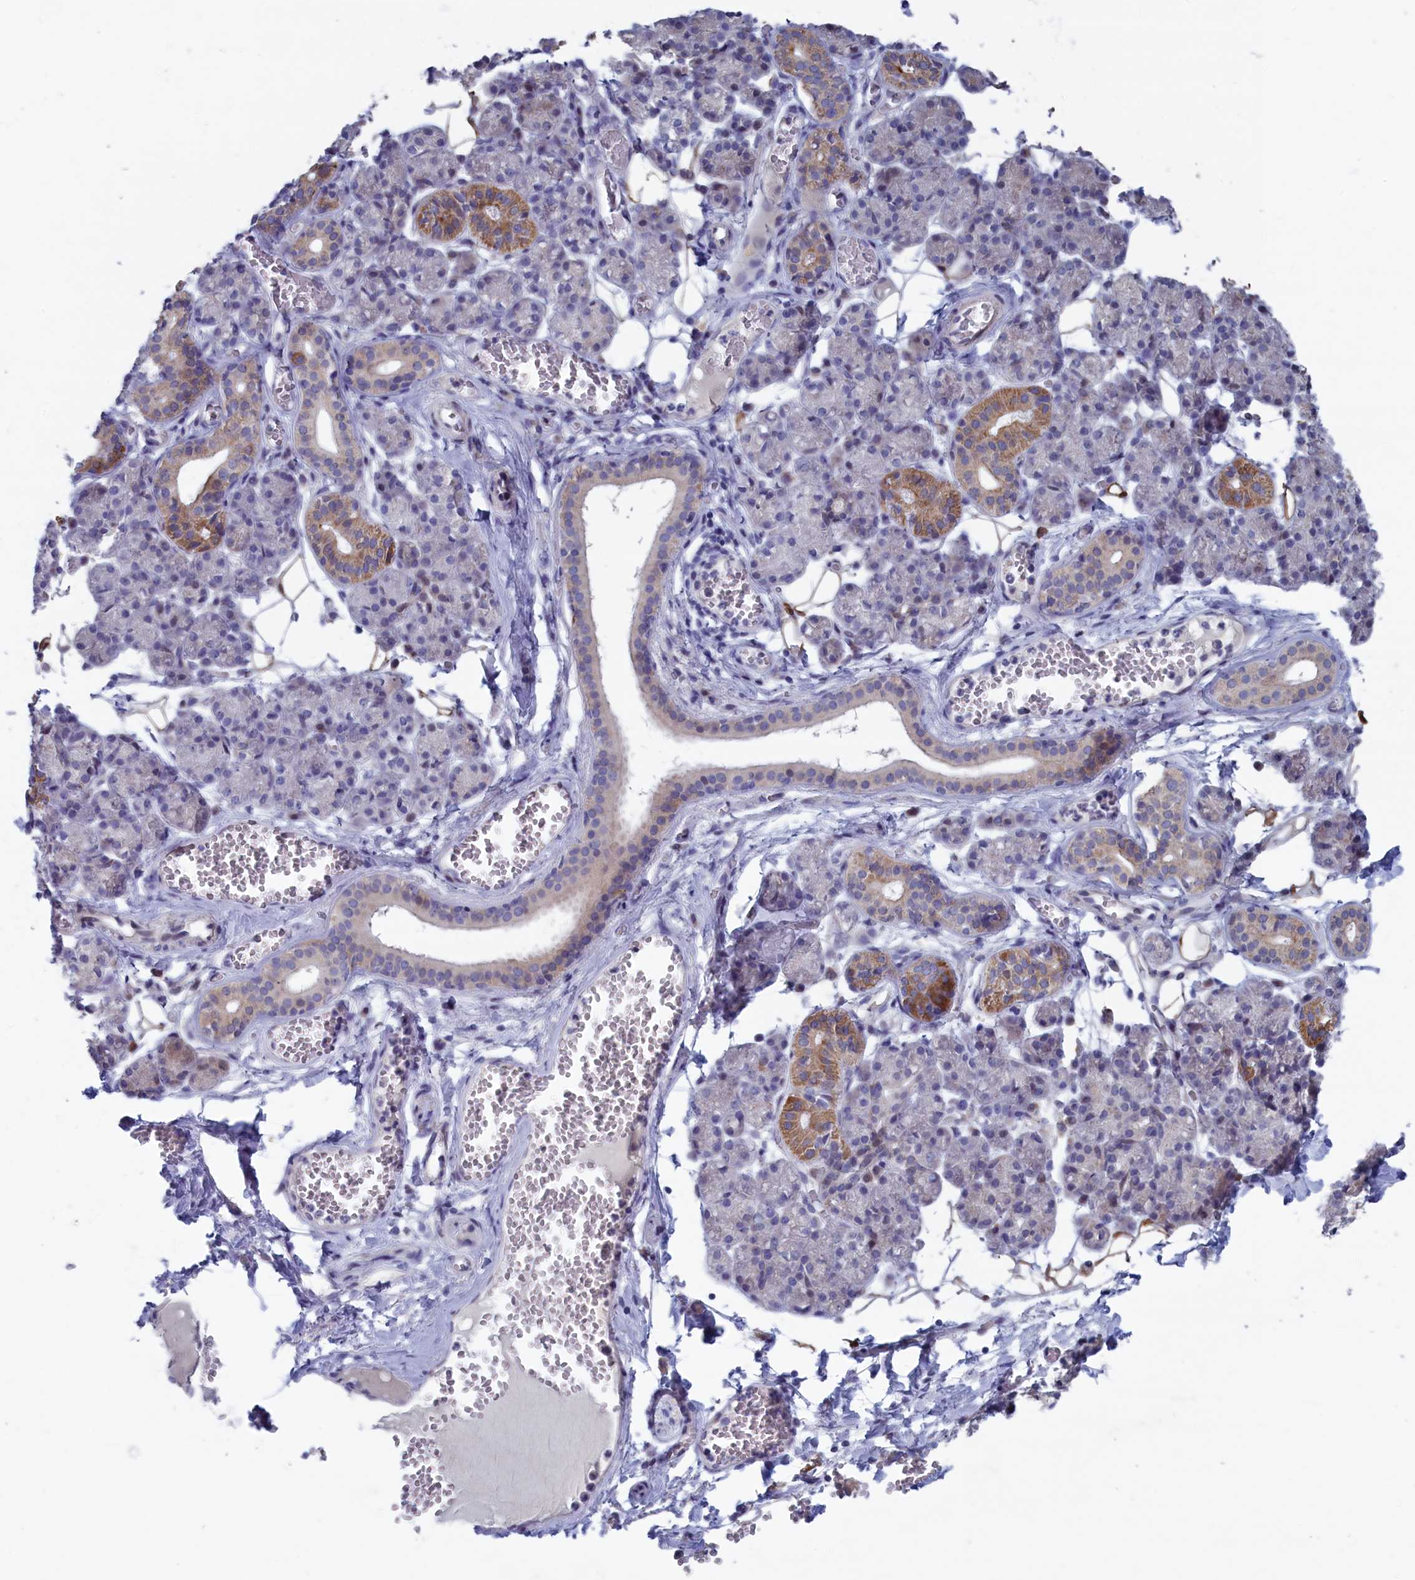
{"staining": {"intensity": "moderate", "quantity": "<25%", "location": "cytoplasmic/membranous"}, "tissue": "salivary gland", "cell_type": "Glandular cells", "image_type": "normal", "snomed": [{"axis": "morphology", "description": "Normal tissue, NOS"}, {"axis": "topography", "description": "Salivary gland"}], "caption": "Normal salivary gland demonstrates moderate cytoplasmic/membranous expression in approximately <25% of glandular cells.", "gene": "NIBAN3", "patient": {"sex": "male", "age": 63}}